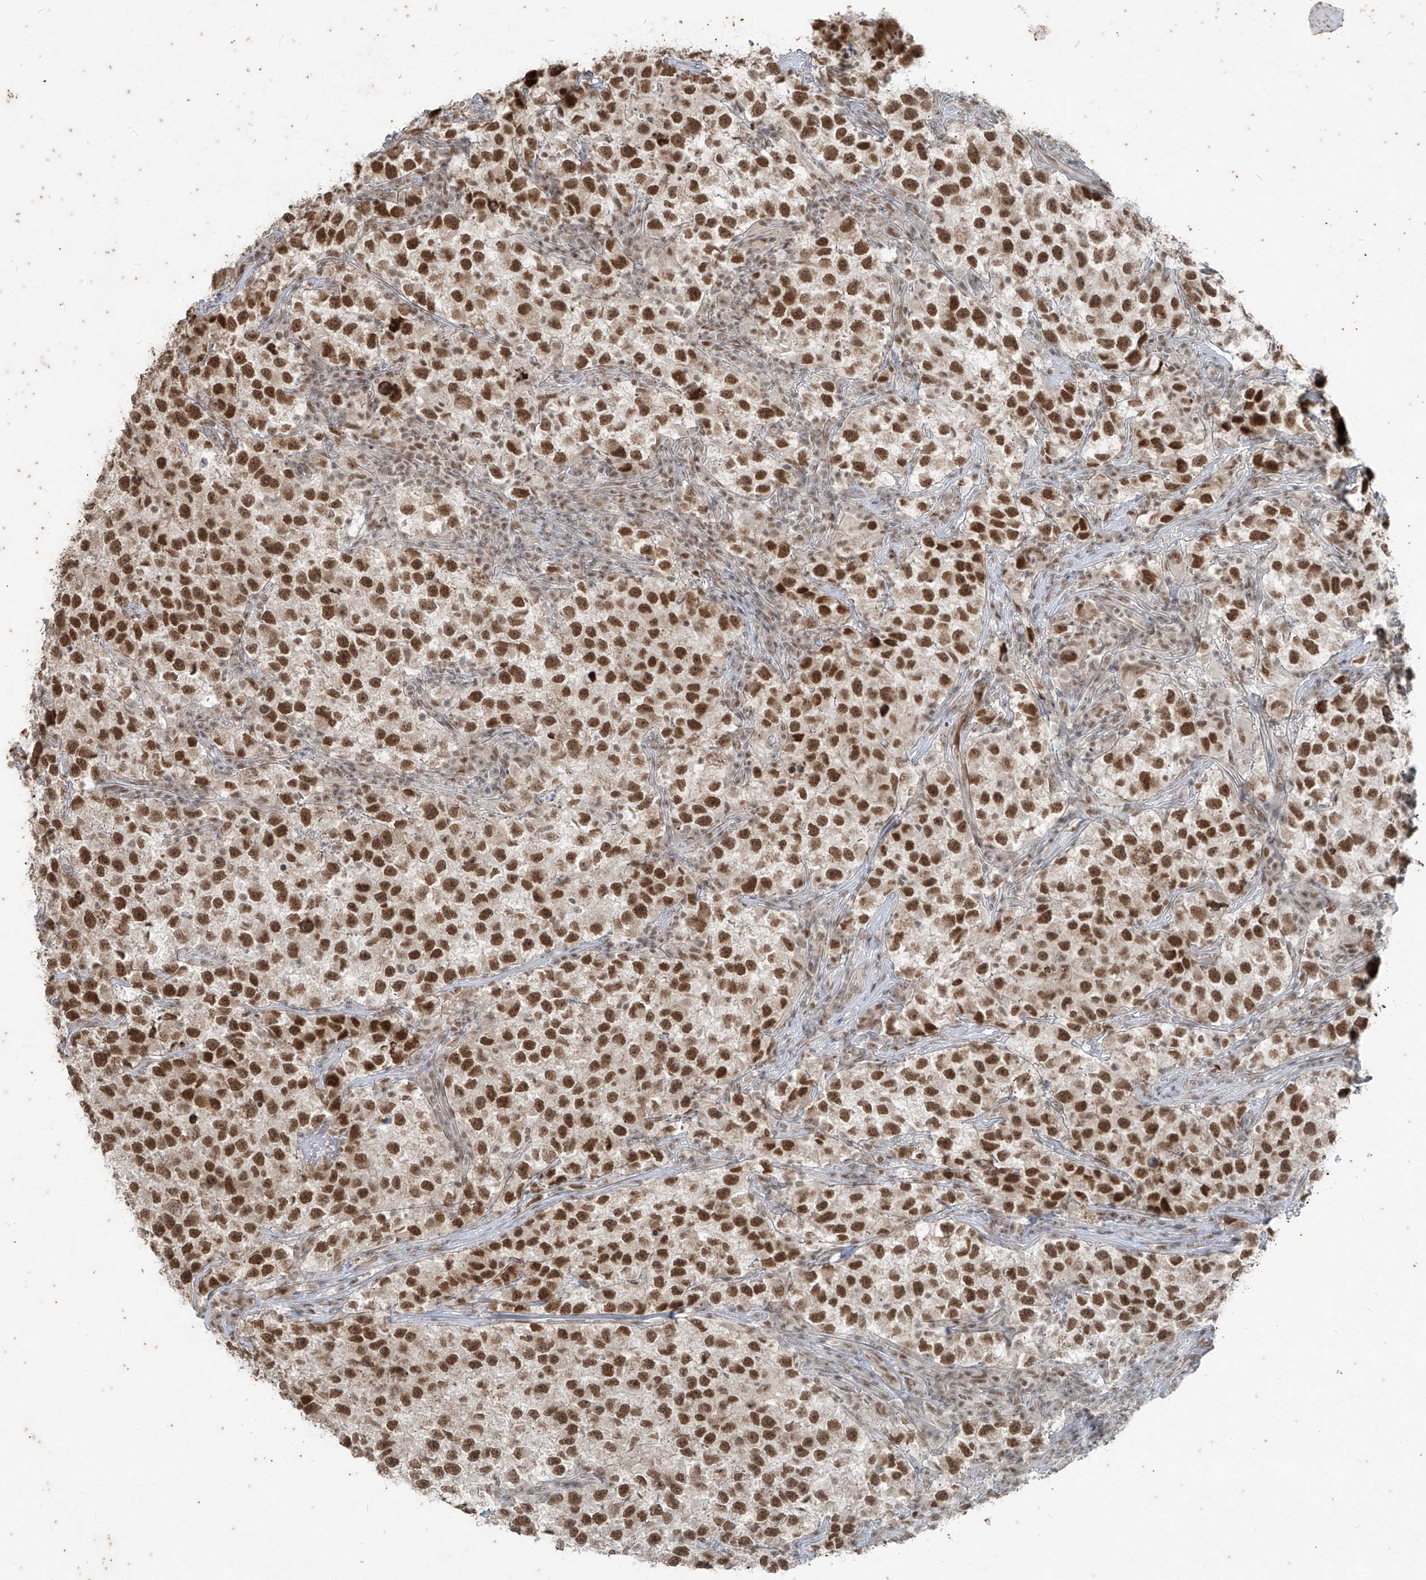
{"staining": {"intensity": "strong", "quantity": ">75%", "location": "nuclear"}, "tissue": "testis cancer", "cell_type": "Tumor cells", "image_type": "cancer", "snomed": [{"axis": "morphology", "description": "Seminoma, NOS"}, {"axis": "topography", "description": "Testis"}], "caption": "Seminoma (testis) stained for a protein (brown) reveals strong nuclear positive staining in approximately >75% of tumor cells.", "gene": "ZNF354B", "patient": {"sex": "male", "age": 22}}